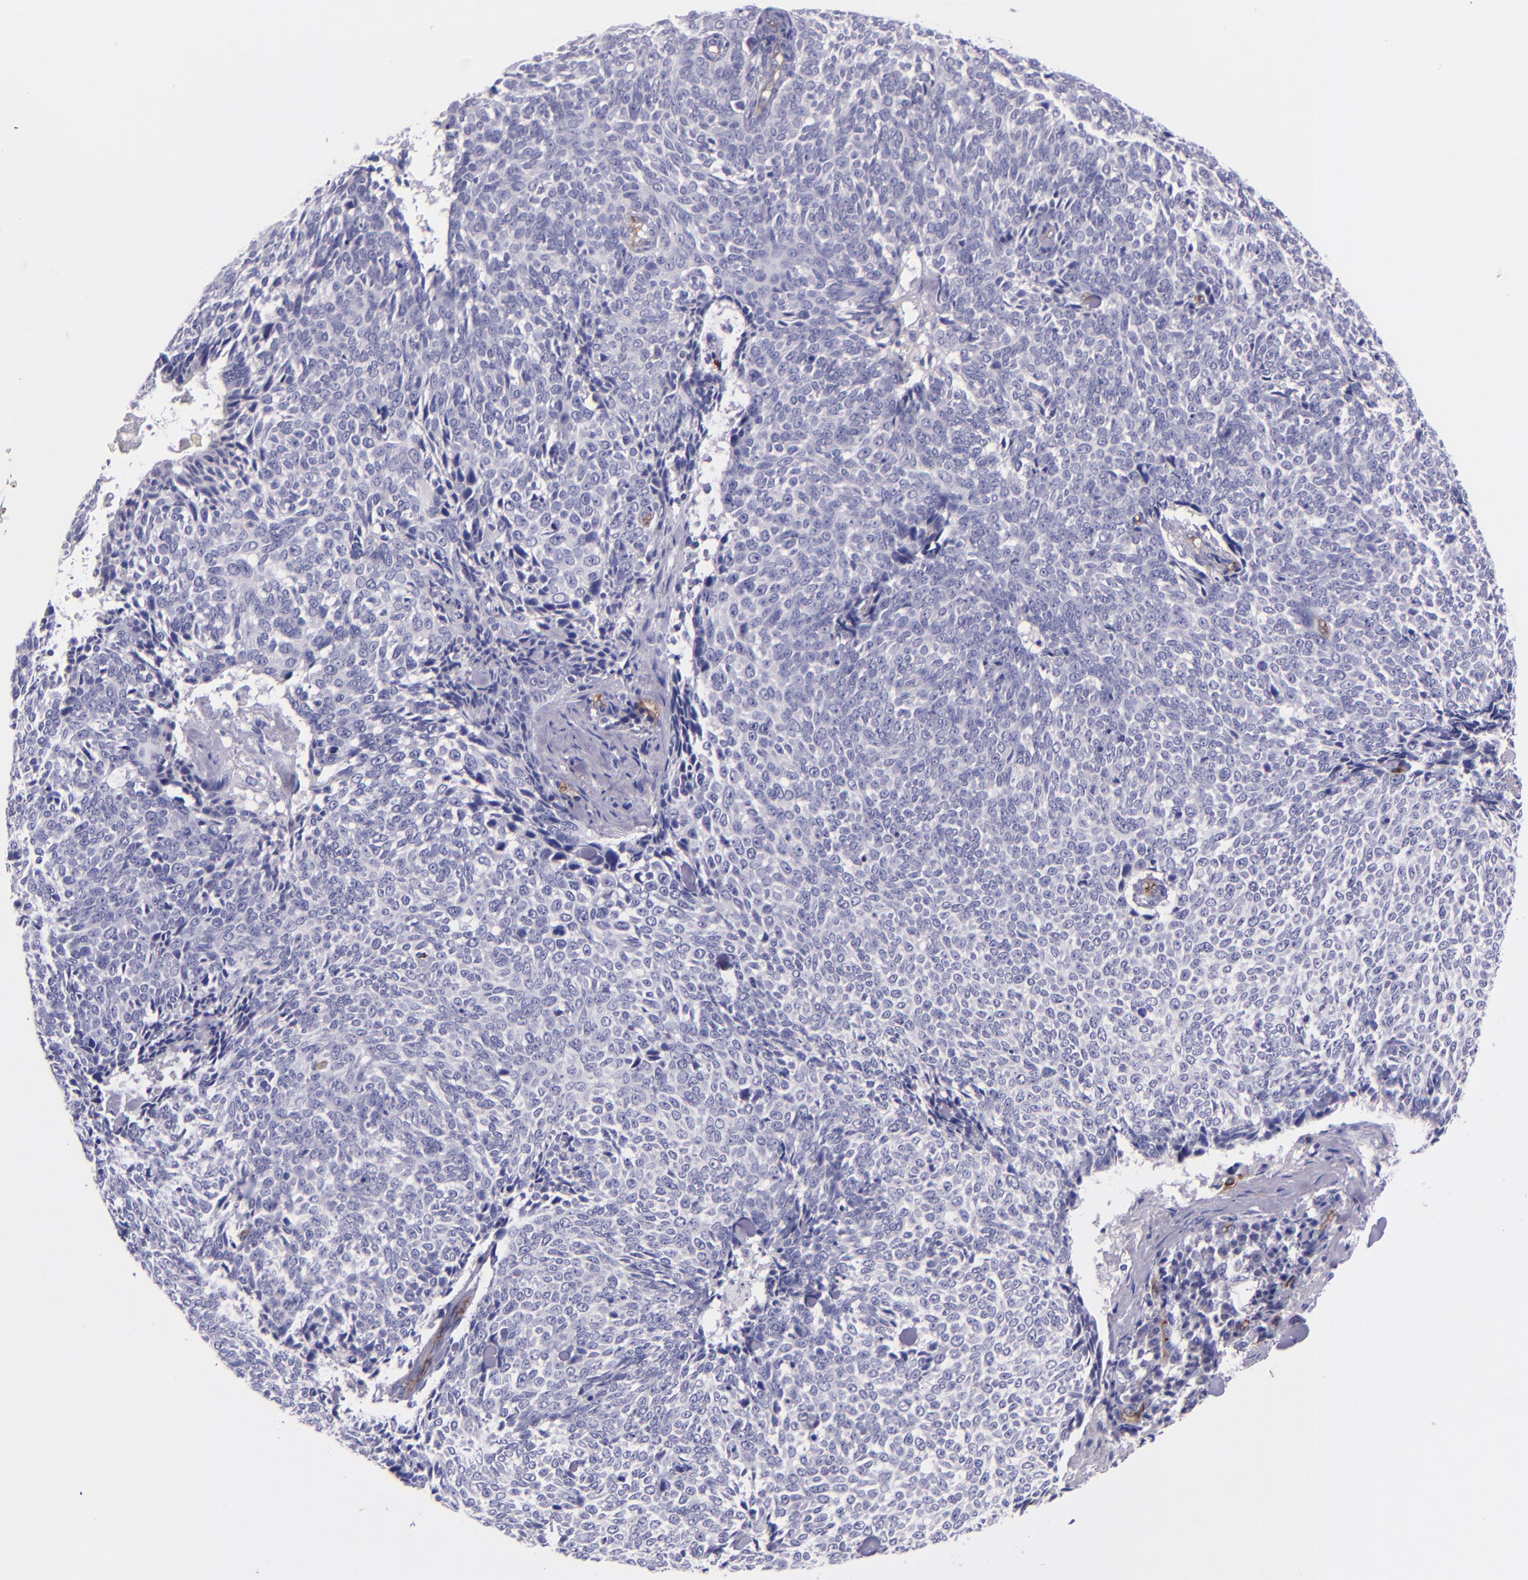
{"staining": {"intensity": "negative", "quantity": "none", "location": "none"}, "tissue": "skin cancer", "cell_type": "Tumor cells", "image_type": "cancer", "snomed": [{"axis": "morphology", "description": "Basal cell carcinoma"}, {"axis": "topography", "description": "Skin"}], "caption": "Immunohistochemical staining of skin cancer (basal cell carcinoma) reveals no significant staining in tumor cells. Brightfield microscopy of immunohistochemistry stained with DAB (brown) and hematoxylin (blue), captured at high magnification.", "gene": "NOS3", "patient": {"sex": "female", "age": 89}}